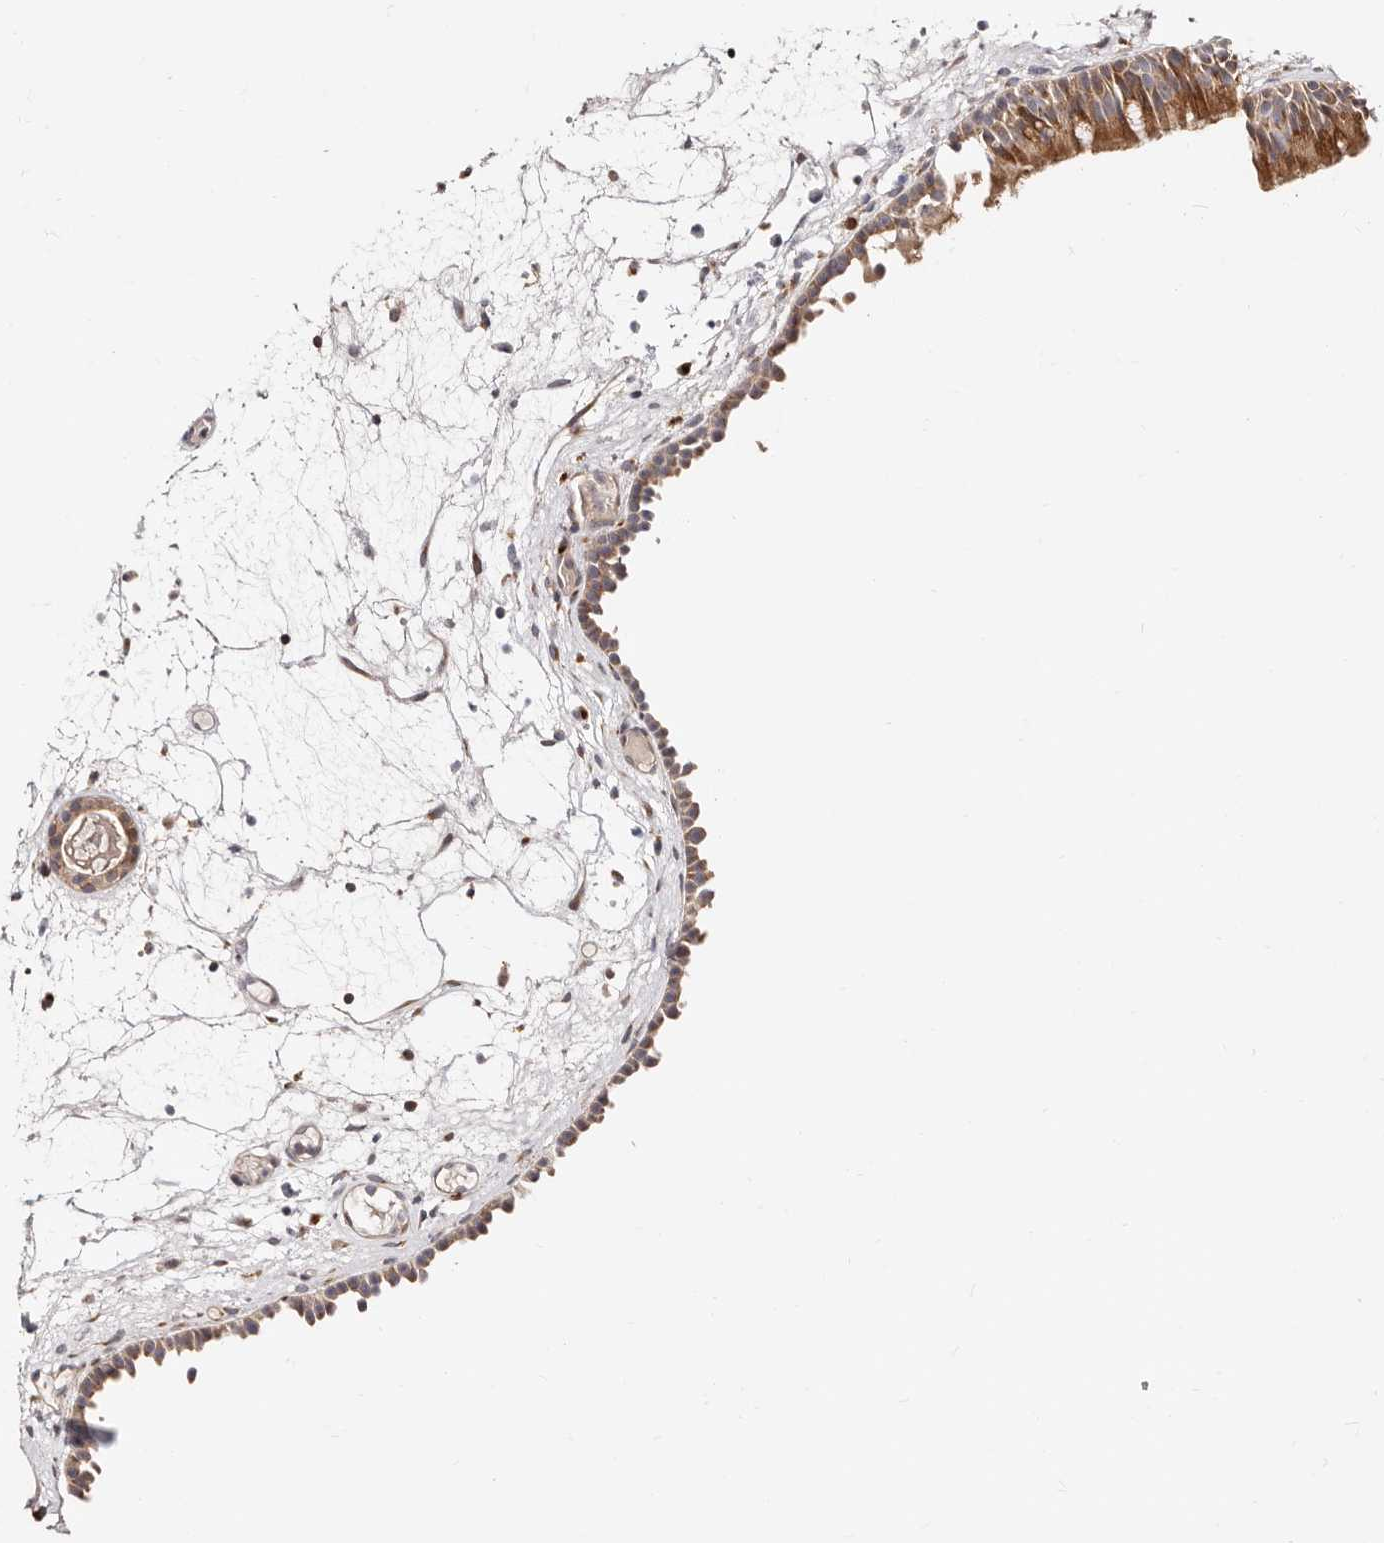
{"staining": {"intensity": "strong", "quantity": ">75%", "location": "cytoplasmic/membranous"}, "tissue": "nasopharynx", "cell_type": "Respiratory epithelial cells", "image_type": "normal", "snomed": [{"axis": "morphology", "description": "Normal tissue, NOS"}, {"axis": "morphology", "description": "Inflammation, NOS"}, {"axis": "morphology", "description": "Malignant melanoma, Metastatic site"}, {"axis": "topography", "description": "Nasopharynx"}], "caption": "Unremarkable nasopharynx shows strong cytoplasmic/membranous staining in approximately >75% of respiratory epithelial cells.", "gene": "MAPK6", "patient": {"sex": "male", "age": 70}}